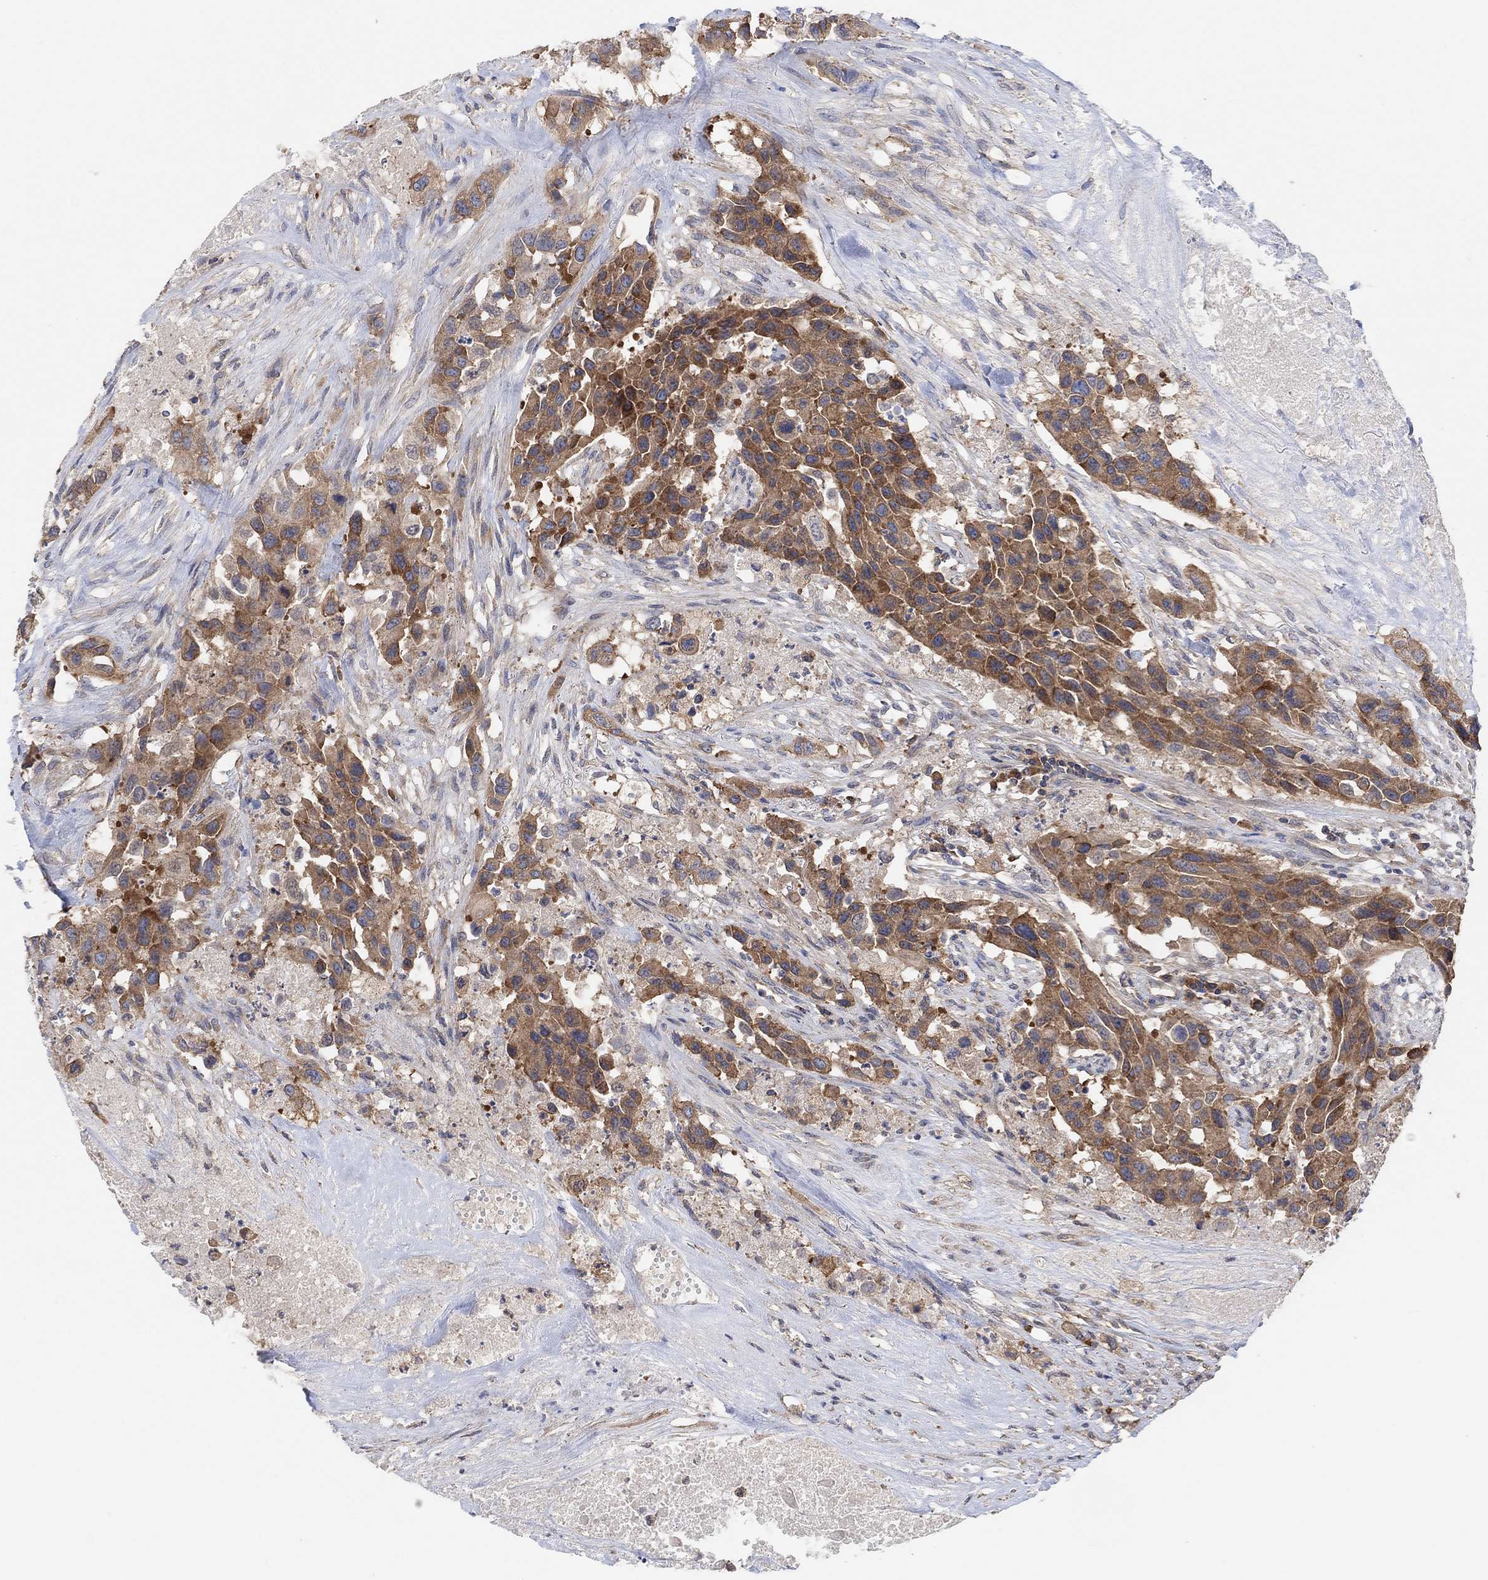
{"staining": {"intensity": "moderate", "quantity": ">75%", "location": "cytoplasmic/membranous"}, "tissue": "urothelial cancer", "cell_type": "Tumor cells", "image_type": "cancer", "snomed": [{"axis": "morphology", "description": "Urothelial carcinoma, High grade"}, {"axis": "topography", "description": "Urinary bladder"}], "caption": "A photomicrograph of urothelial cancer stained for a protein shows moderate cytoplasmic/membranous brown staining in tumor cells.", "gene": "BLOC1S3", "patient": {"sex": "female", "age": 73}}